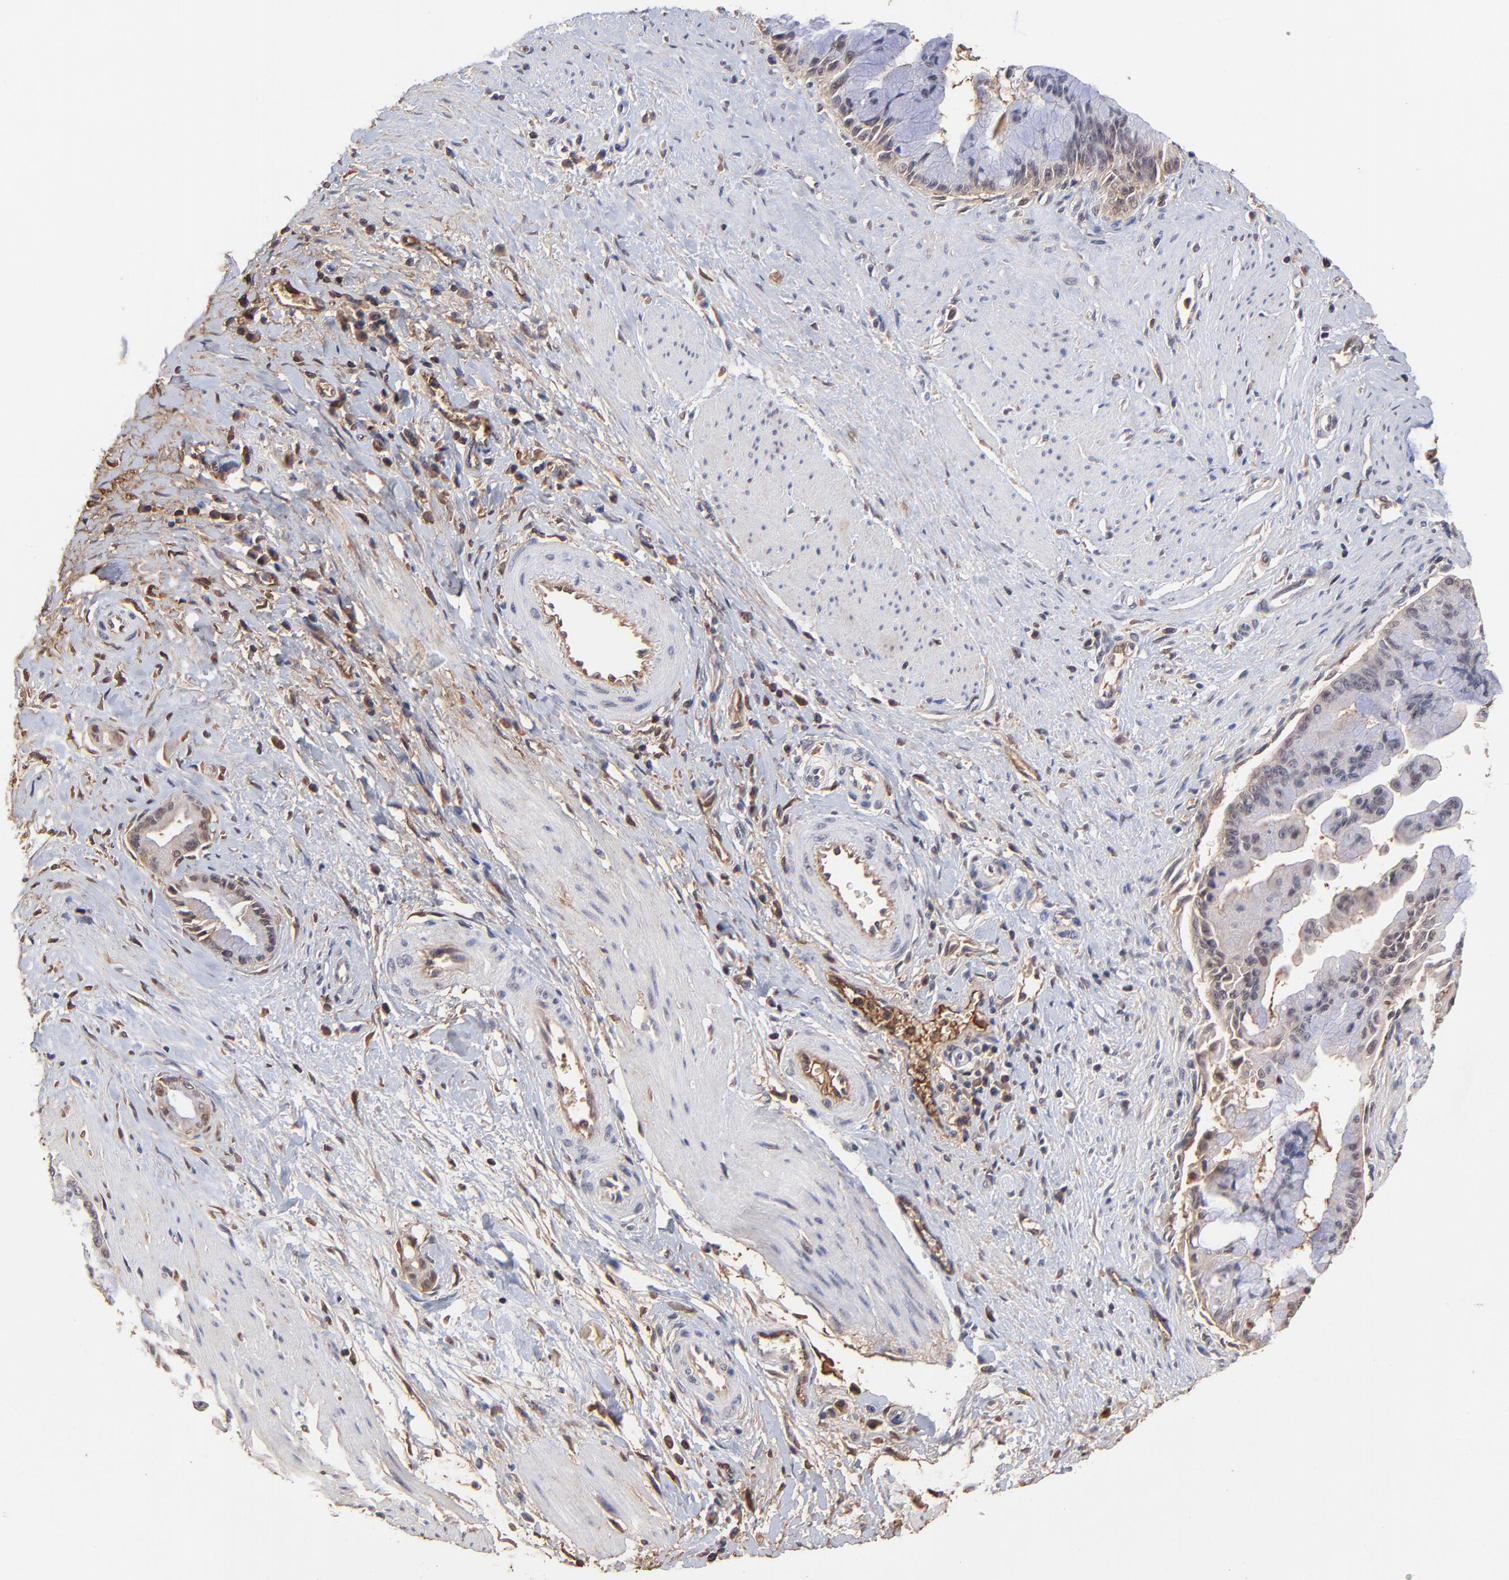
{"staining": {"intensity": "weak", "quantity": "25%-75%", "location": "cytoplasmic/membranous,nuclear"}, "tissue": "pancreatic cancer", "cell_type": "Tumor cells", "image_type": "cancer", "snomed": [{"axis": "morphology", "description": "Adenocarcinoma, NOS"}, {"axis": "topography", "description": "Pancreas"}], "caption": "This photomicrograph exhibits immunohistochemistry staining of human pancreatic cancer (adenocarcinoma), with low weak cytoplasmic/membranous and nuclear staining in approximately 25%-75% of tumor cells.", "gene": "PSMD14", "patient": {"sex": "male", "age": 59}}